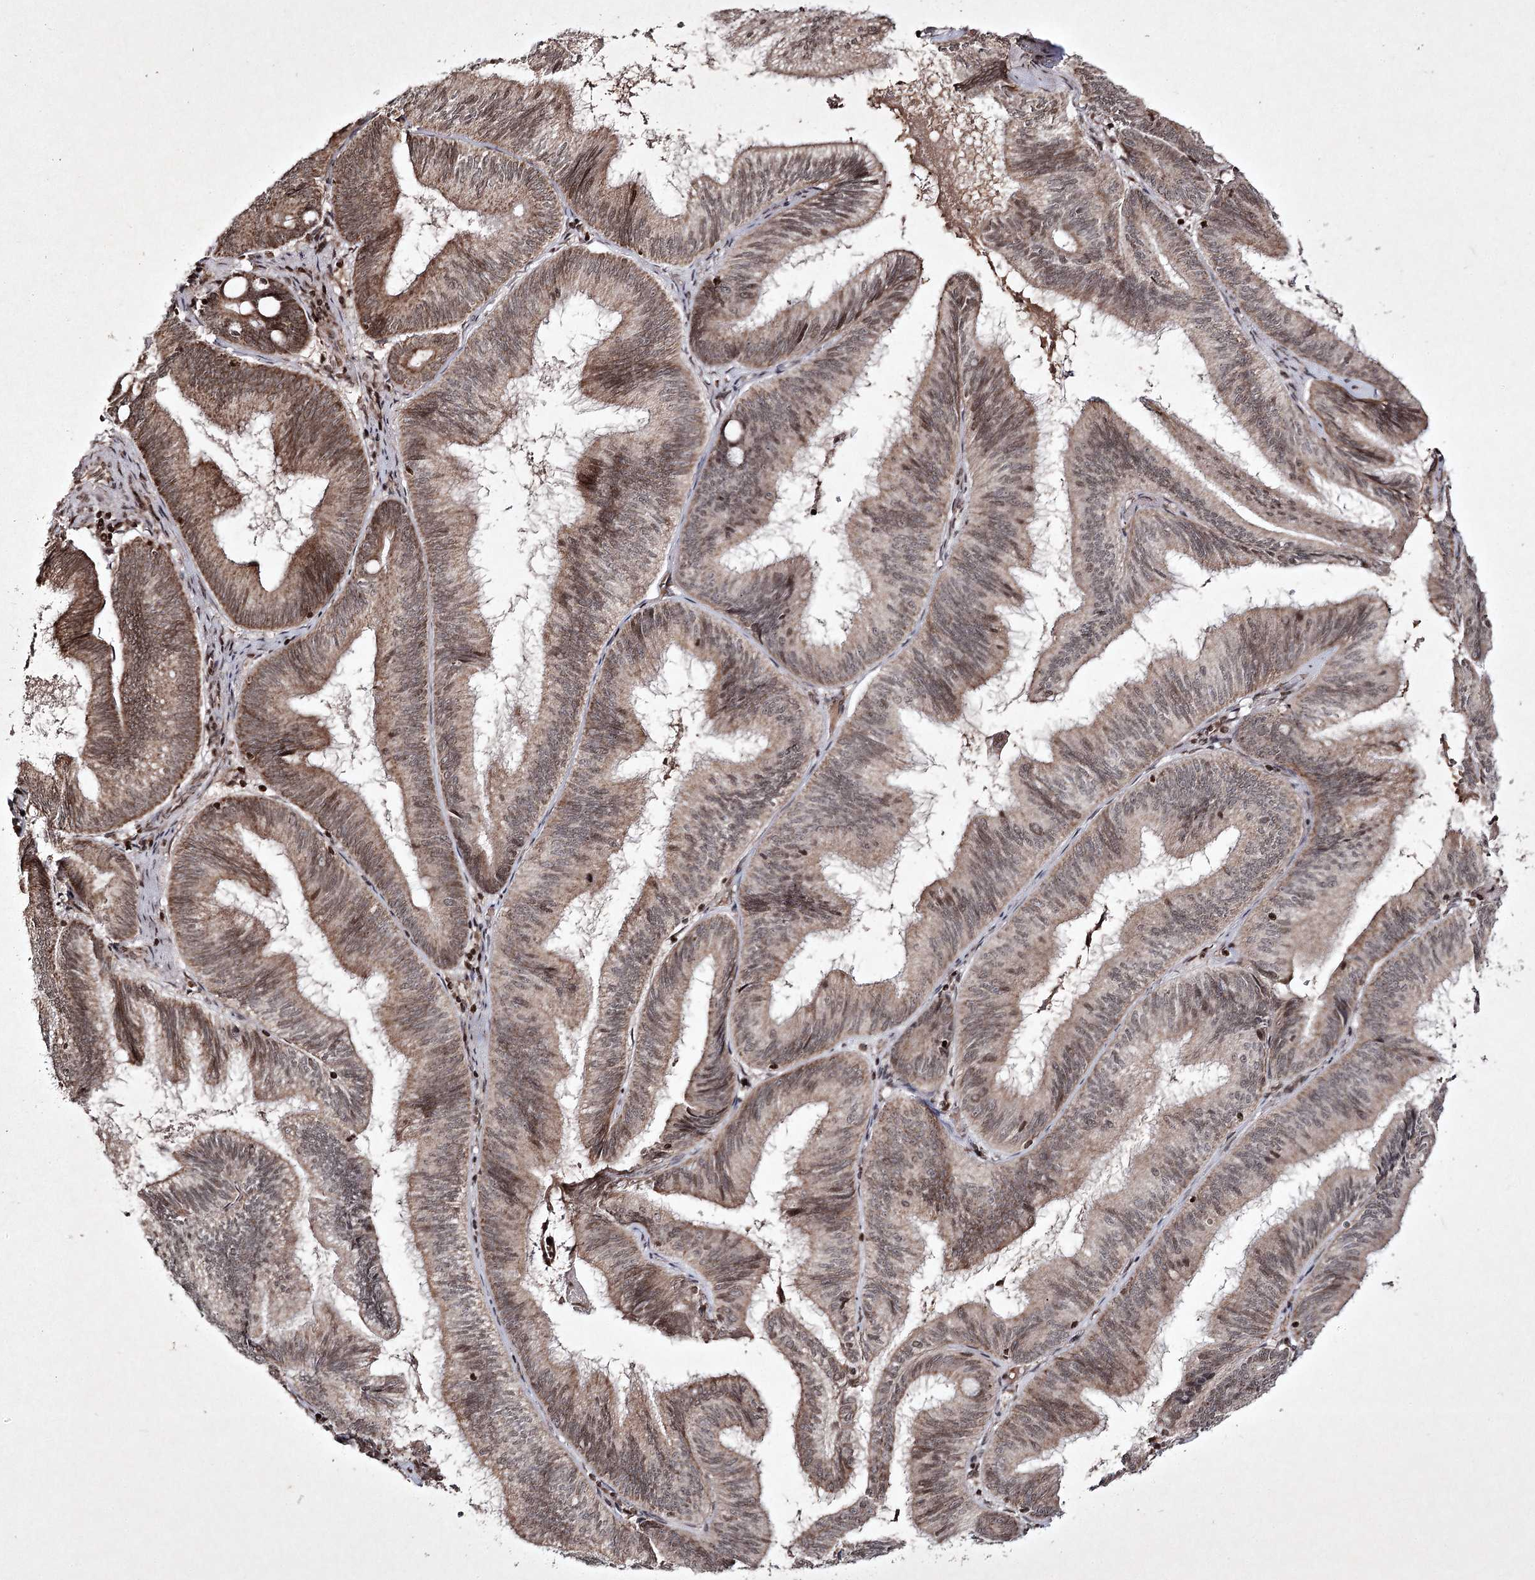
{"staining": {"intensity": "moderate", "quantity": ">75%", "location": "cytoplasmic/membranous,nuclear"}, "tissue": "pancreatic cancer", "cell_type": "Tumor cells", "image_type": "cancer", "snomed": [{"axis": "morphology", "description": "Adenocarcinoma, NOS"}, {"axis": "topography", "description": "Pancreas"}], "caption": "About >75% of tumor cells in human adenocarcinoma (pancreatic) demonstrate moderate cytoplasmic/membranous and nuclear protein positivity as visualized by brown immunohistochemical staining.", "gene": "CARM1", "patient": {"sex": "male", "age": 82}}